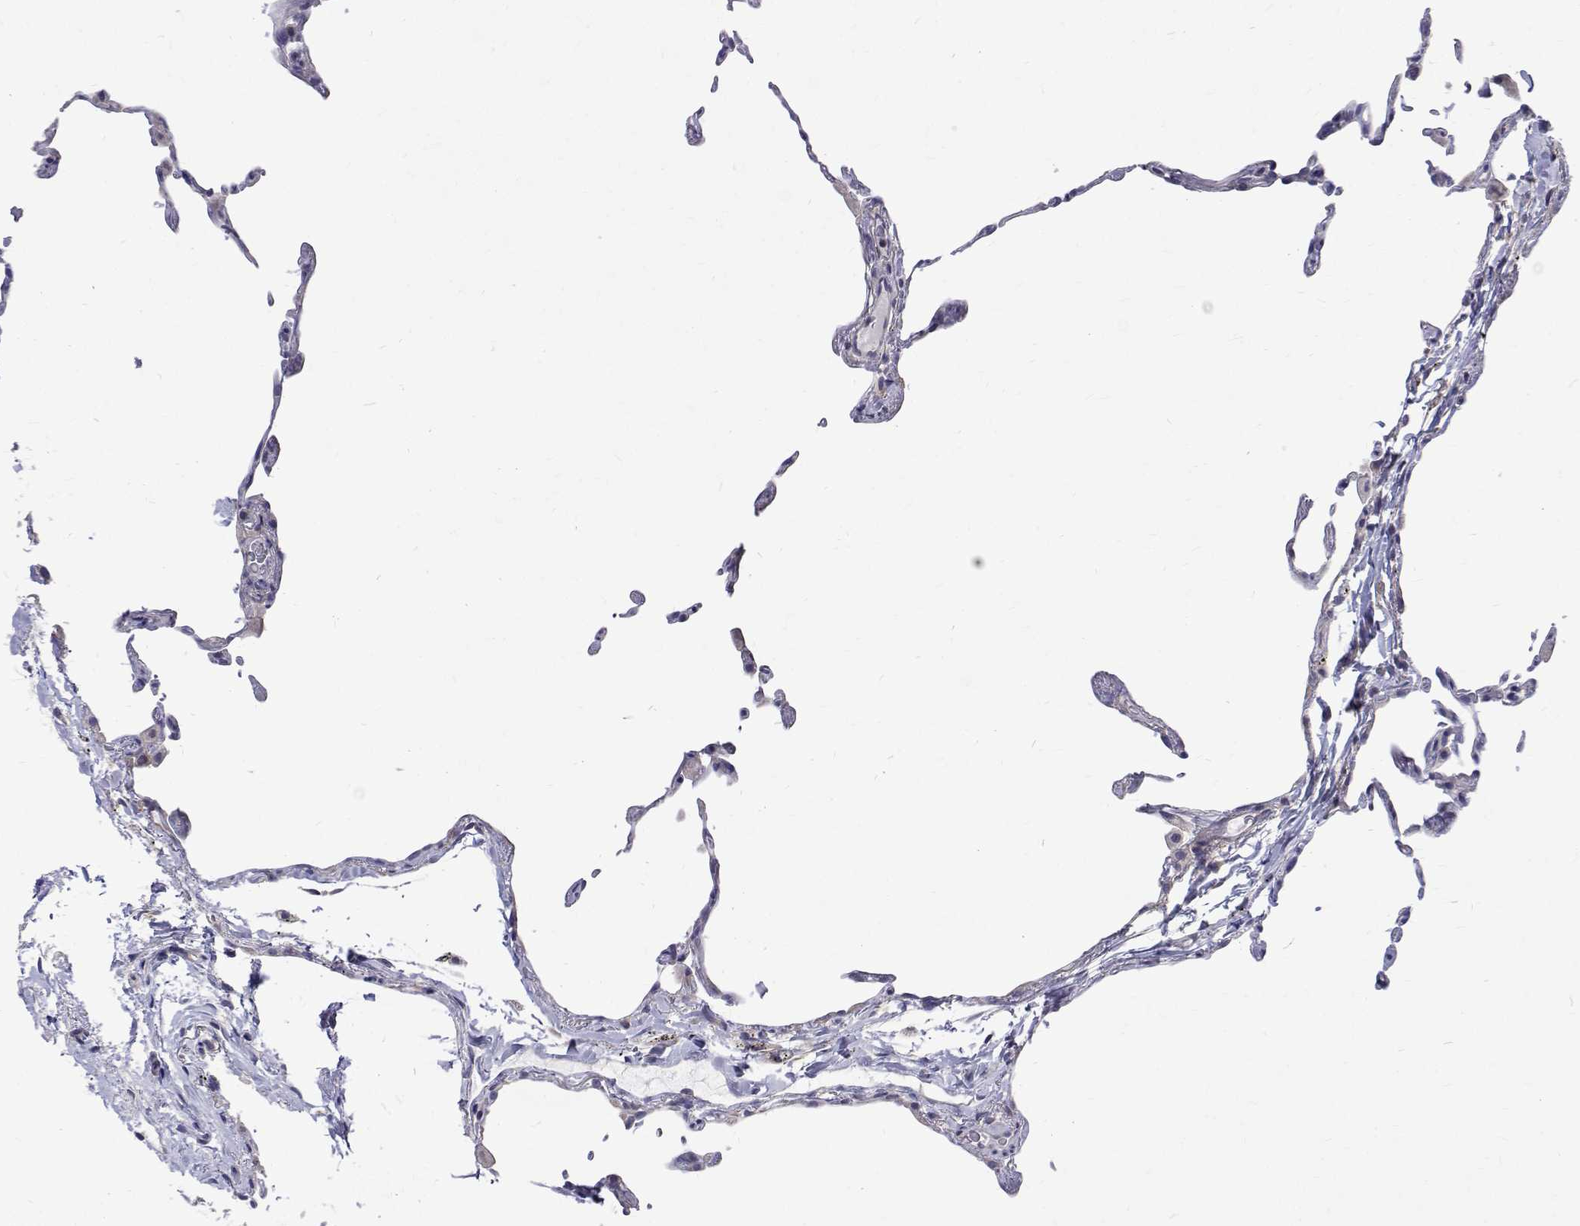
{"staining": {"intensity": "negative", "quantity": "none", "location": "none"}, "tissue": "lung", "cell_type": "Alveolar cells", "image_type": "normal", "snomed": [{"axis": "morphology", "description": "Normal tissue, NOS"}, {"axis": "topography", "description": "Lung"}], "caption": "Alveolar cells are negative for brown protein staining in benign lung. (DAB IHC, high magnification).", "gene": "PADI1", "patient": {"sex": "female", "age": 57}}